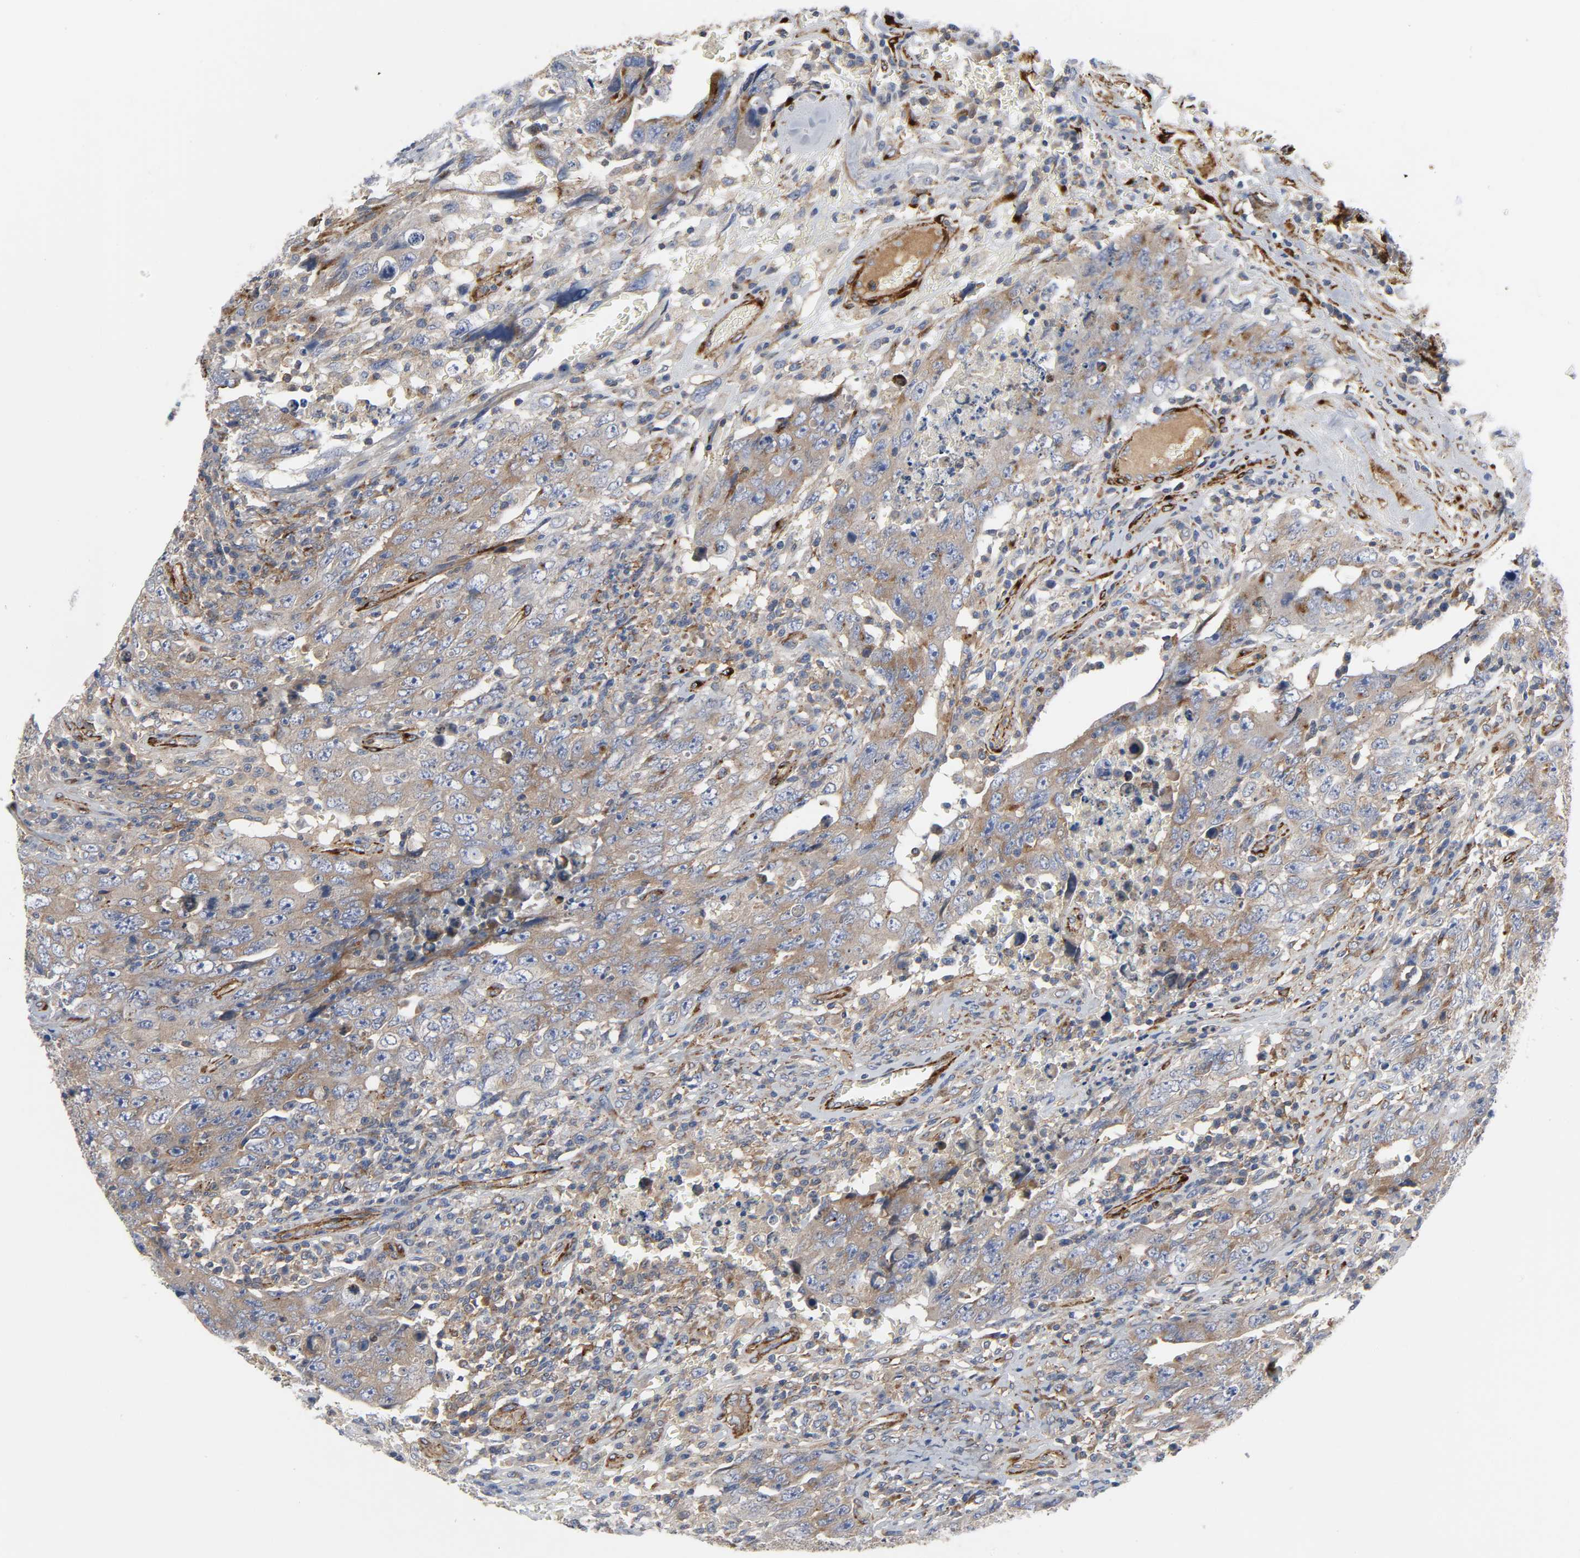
{"staining": {"intensity": "weak", "quantity": ">75%", "location": "cytoplasmic/membranous"}, "tissue": "testis cancer", "cell_type": "Tumor cells", "image_type": "cancer", "snomed": [{"axis": "morphology", "description": "Carcinoma, Embryonal, NOS"}, {"axis": "topography", "description": "Testis"}], "caption": "Immunohistochemistry (IHC) of human embryonal carcinoma (testis) exhibits low levels of weak cytoplasmic/membranous expression in approximately >75% of tumor cells.", "gene": "ARHGAP1", "patient": {"sex": "male", "age": 26}}